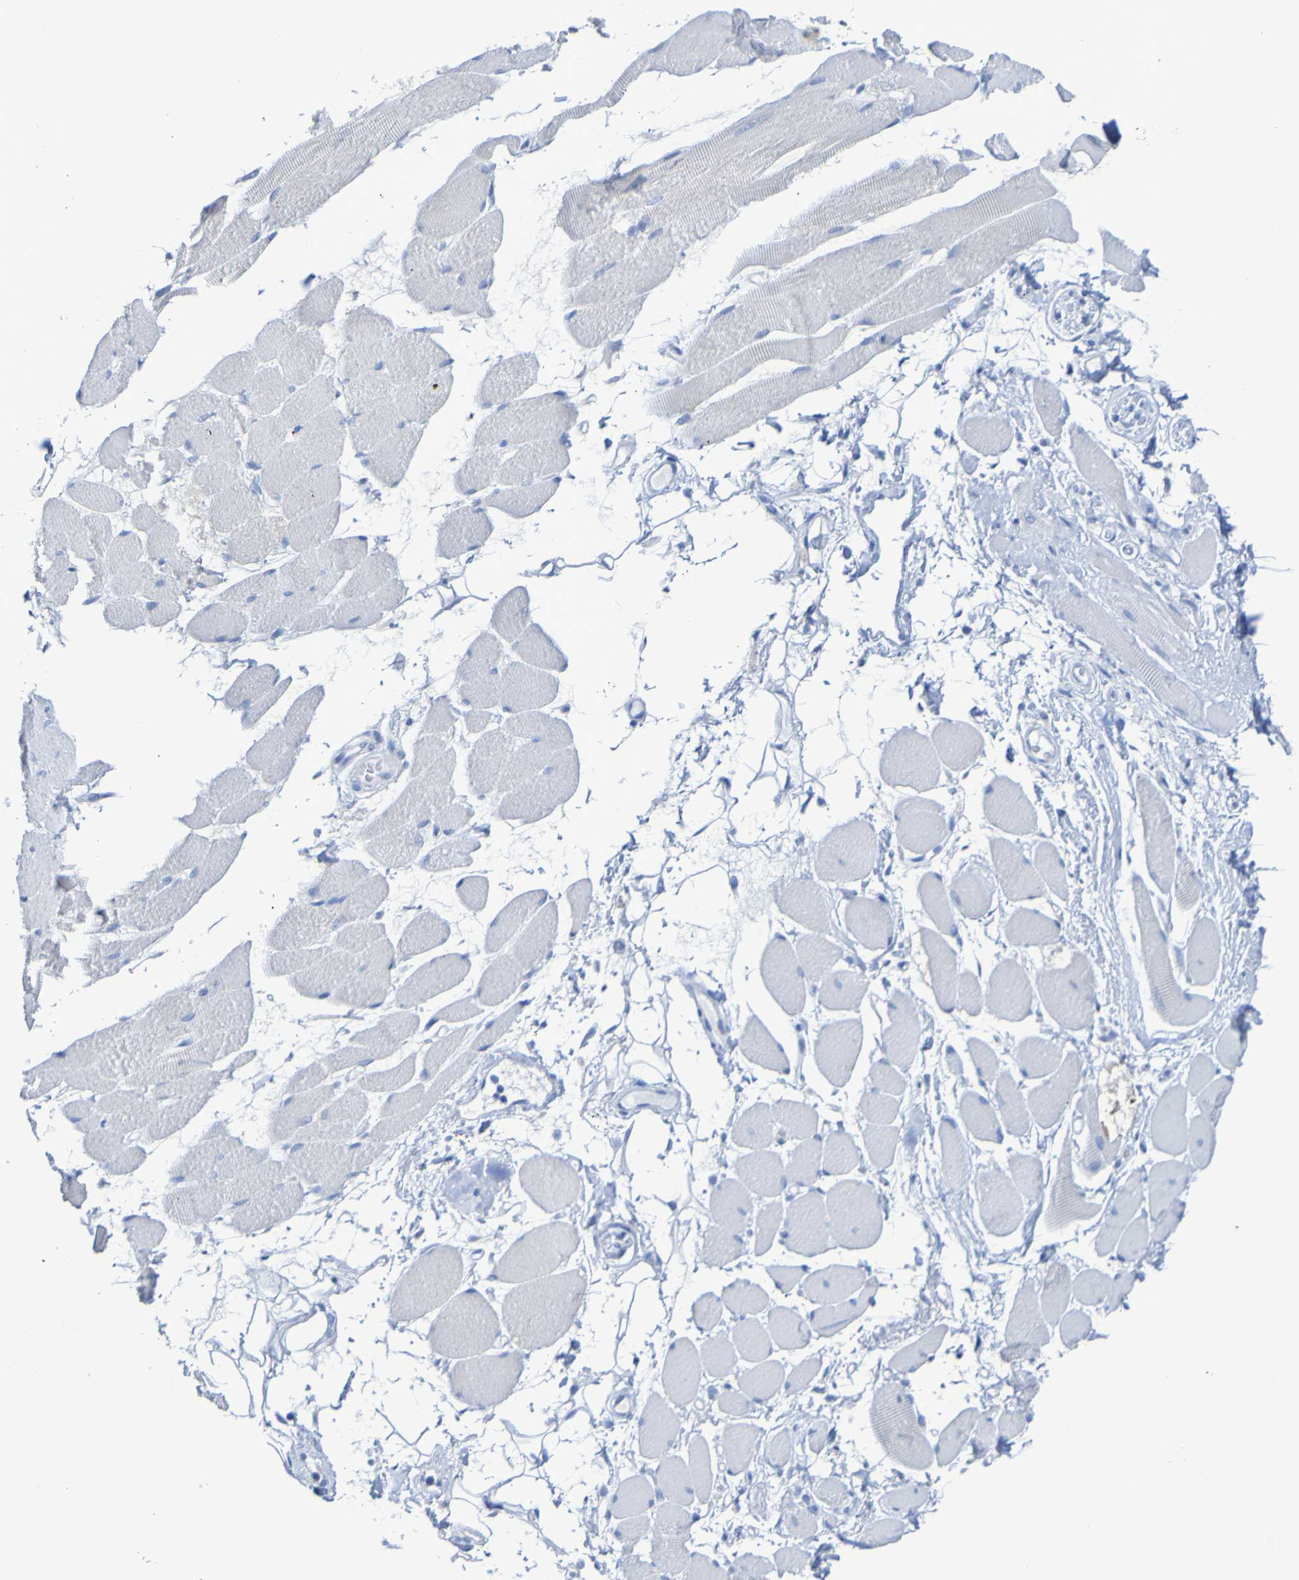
{"staining": {"intensity": "negative", "quantity": "none", "location": "none"}, "tissue": "skeletal muscle", "cell_type": "Myocytes", "image_type": "normal", "snomed": [{"axis": "morphology", "description": "Normal tissue, NOS"}, {"axis": "topography", "description": "Skeletal muscle"}, {"axis": "topography", "description": "Peripheral nerve tissue"}], "caption": "The immunohistochemistry photomicrograph has no significant expression in myocytes of skeletal muscle. (IHC, brightfield microscopy, high magnification).", "gene": "ACMSD", "patient": {"sex": "female", "age": 84}}